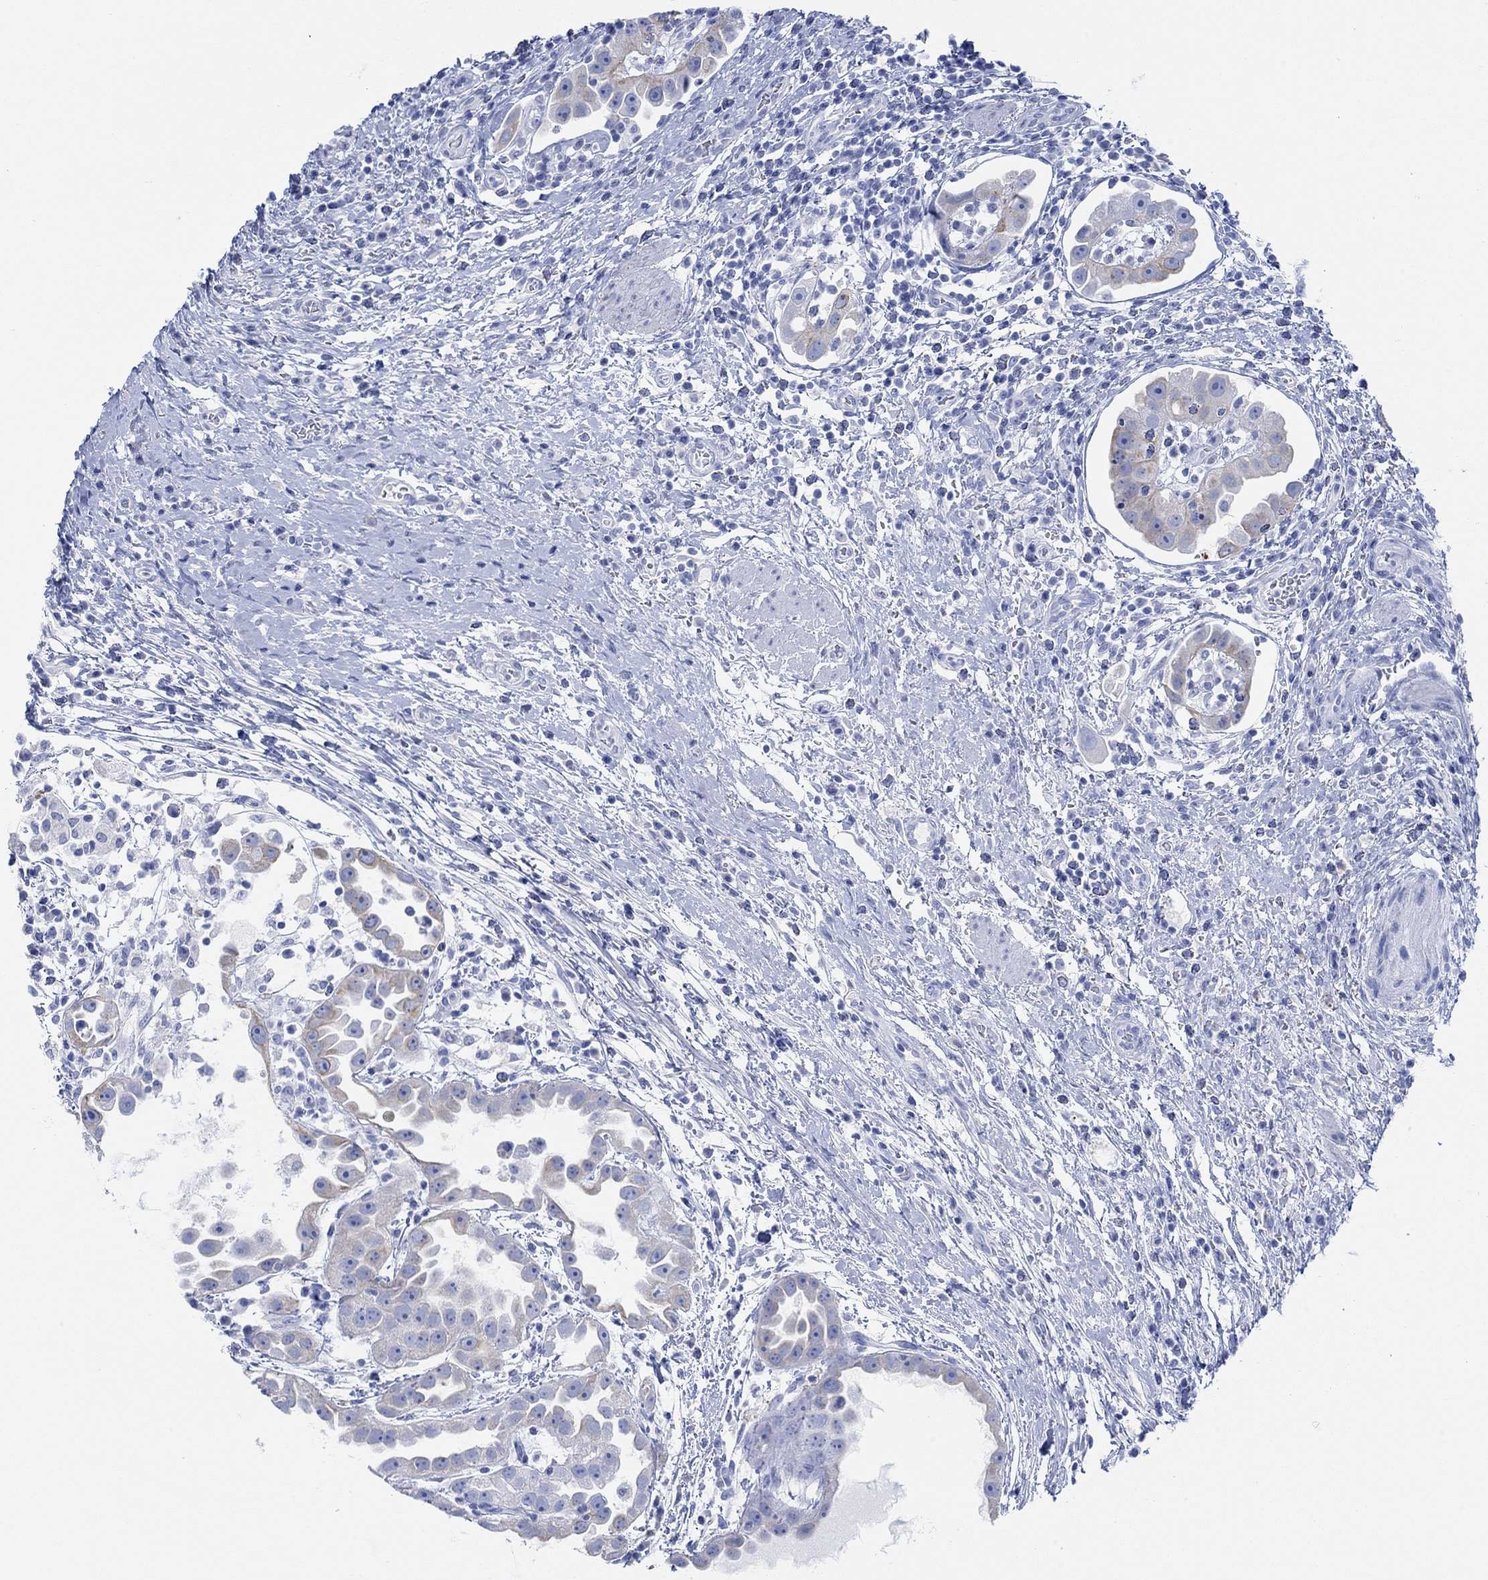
{"staining": {"intensity": "weak", "quantity": "<25%", "location": "cytoplasmic/membranous"}, "tissue": "urothelial cancer", "cell_type": "Tumor cells", "image_type": "cancer", "snomed": [{"axis": "morphology", "description": "Urothelial carcinoma, High grade"}, {"axis": "topography", "description": "Urinary bladder"}], "caption": "Immunohistochemistry (IHC) micrograph of high-grade urothelial carcinoma stained for a protein (brown), which exhibits no expression in tumor cells.", "gene": "AK8", "patient": {"sex": "female", "age": 41}}